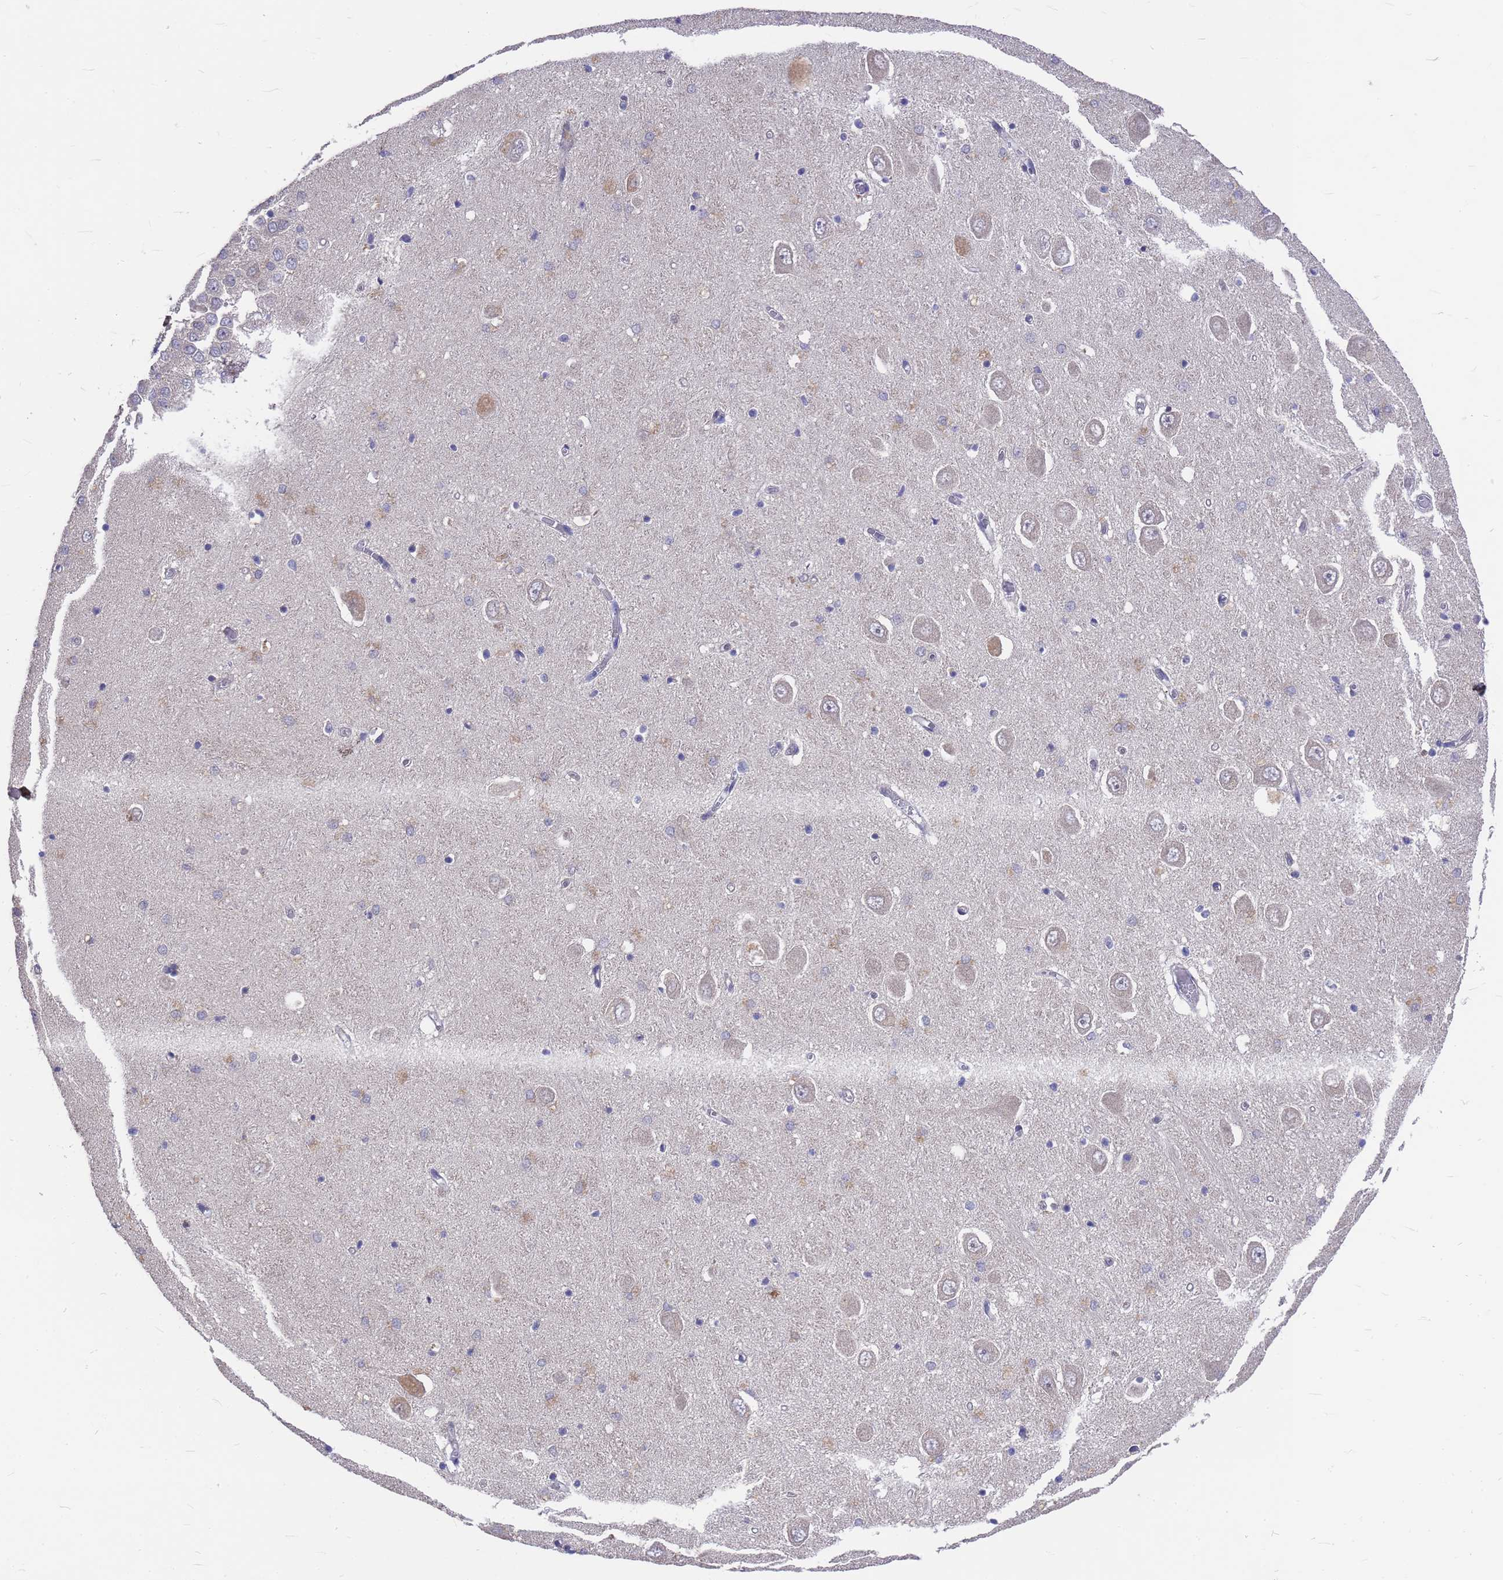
{"staining": {"intensity": "negative", "quantity": "none", "location": "none"}, "tissue": "hippocampus", "cell_type": "Glial cells", "image_type": "normal", "snomed": [{"axis": "morphology", "description": "Normal tissue, NOS"}, {"axis": "topography", "description": "Hippocampus"}], "caption": "Immunohistochemical staining of normal human hippocampus displays no significant positivity in glial cells.", "gene": "ZNF717", "patient": {"sex": "male", "age": 70}}